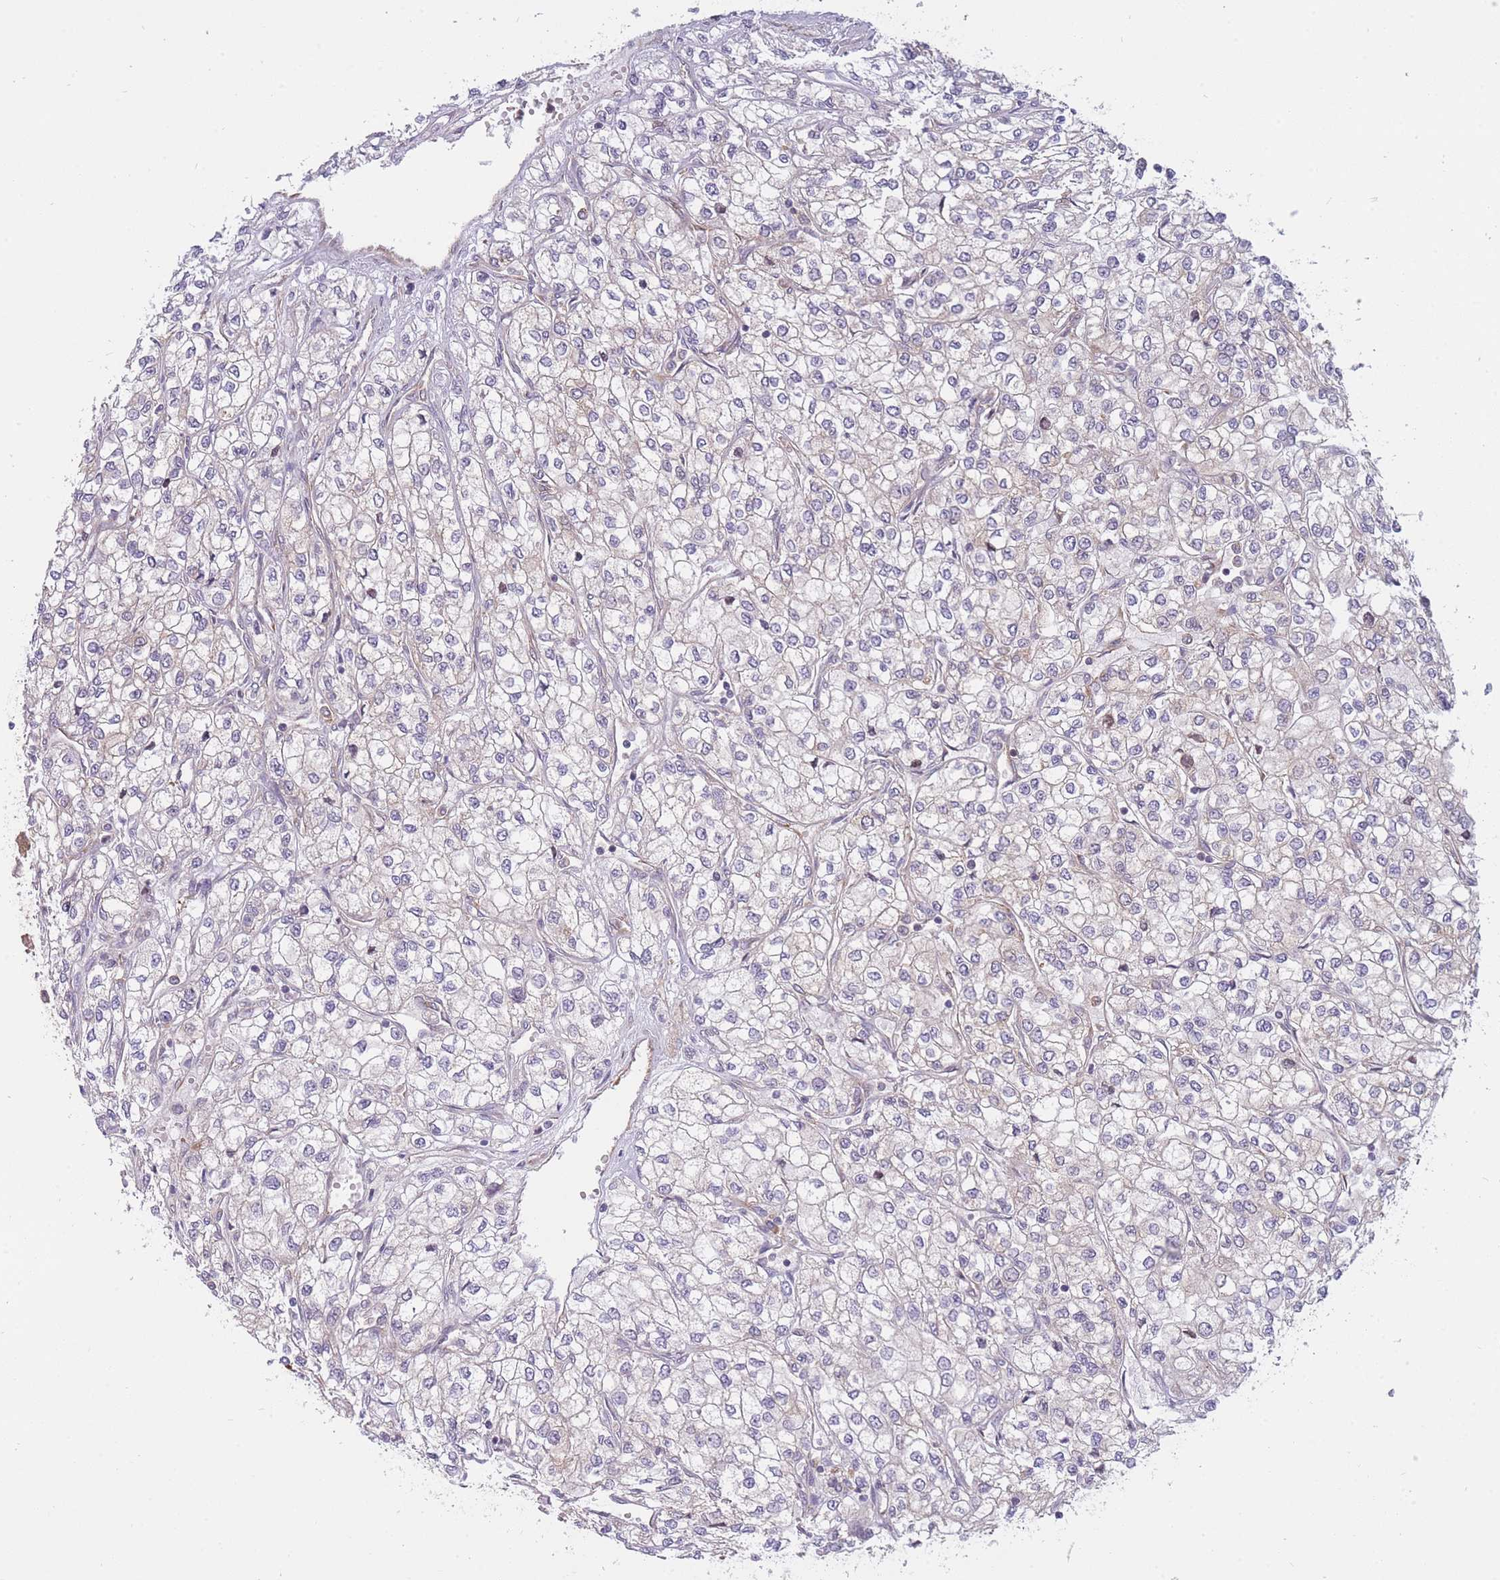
{"staining": {"intensity": "negative", "quantity": "none", "location": "none"}, "tissue": "renal cancer", "cell_type": "Tumor cells", "image_type": "cancer", "snomed": [{"axis": "morphology", "description": "Adenocarcinoma, NOS"}, {"axis": "topography", "description": "Kidney"}], "caption": "A high-resolution histopathology image shows immunohistochemistry (IHC) staining of renal cancer, which shows no significant expression in tumor cells. (DAB (3,3'-diaminobenzidine) IHC, high magnification).", "gene": "CCDC124", "patient": {"sex": "male", "age": 80}}